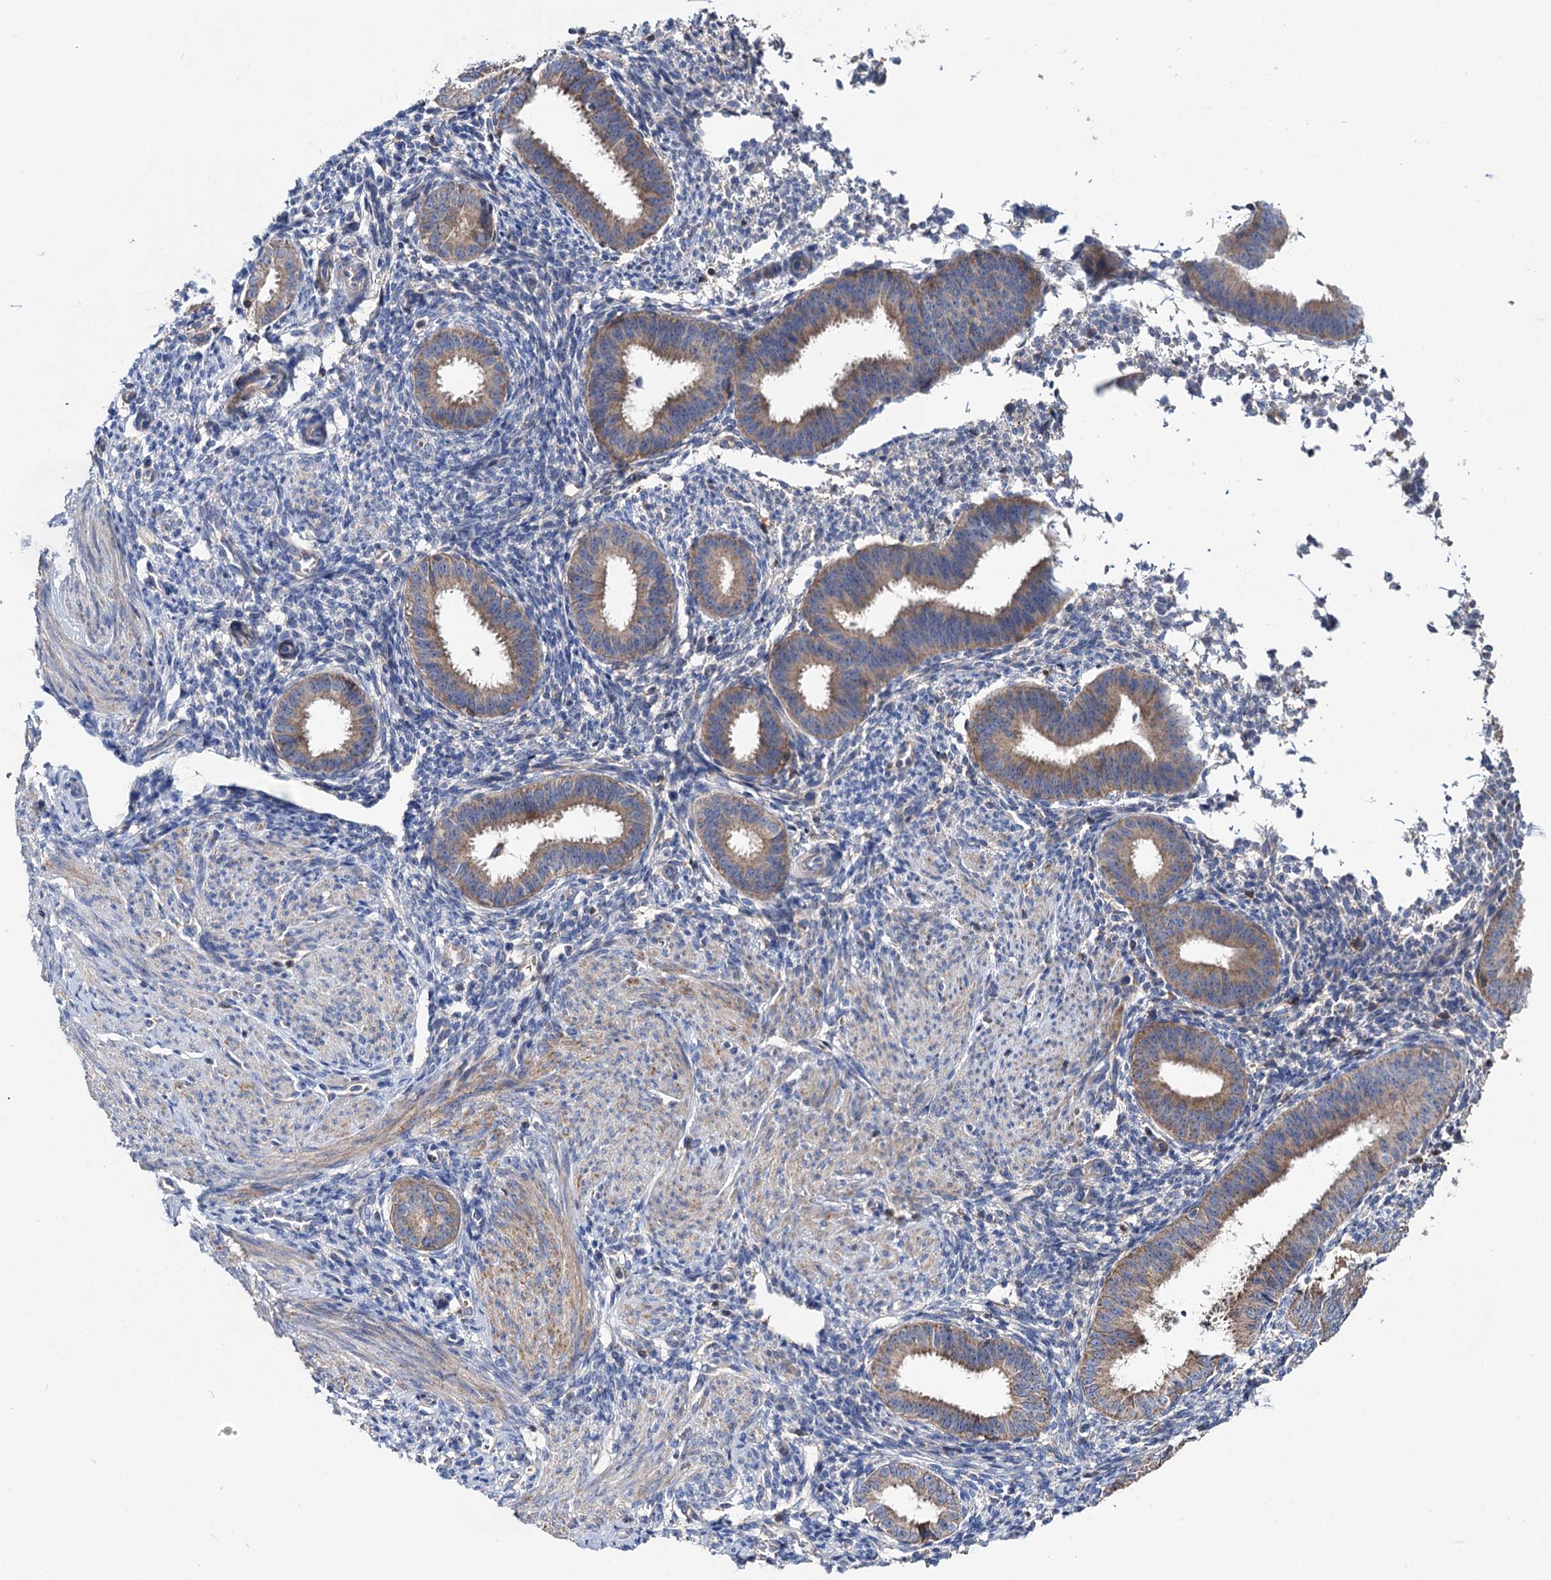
{"staining": {"intensity": "negative", "quantity": "none", "location": "none"}, "tissue": "endometrium", "cell_type": "Cells in endometrial stroma", "image_type": "normal", "snomed": [{"axis": "morphology", "description": "Normal tissue, NOS"}, {"axis": "topography", "description": "Uterus"}, {"axis": "topography", "description": "Endometrium"}], "caption": "An immunohistochemistry (IHC) micrograph of unremarkable endometrium is shown. There is no staining in cells in endometrial stroma of endometrium.", "gene": "CLPB", "patient": {"sex": "female", "age": 48}}